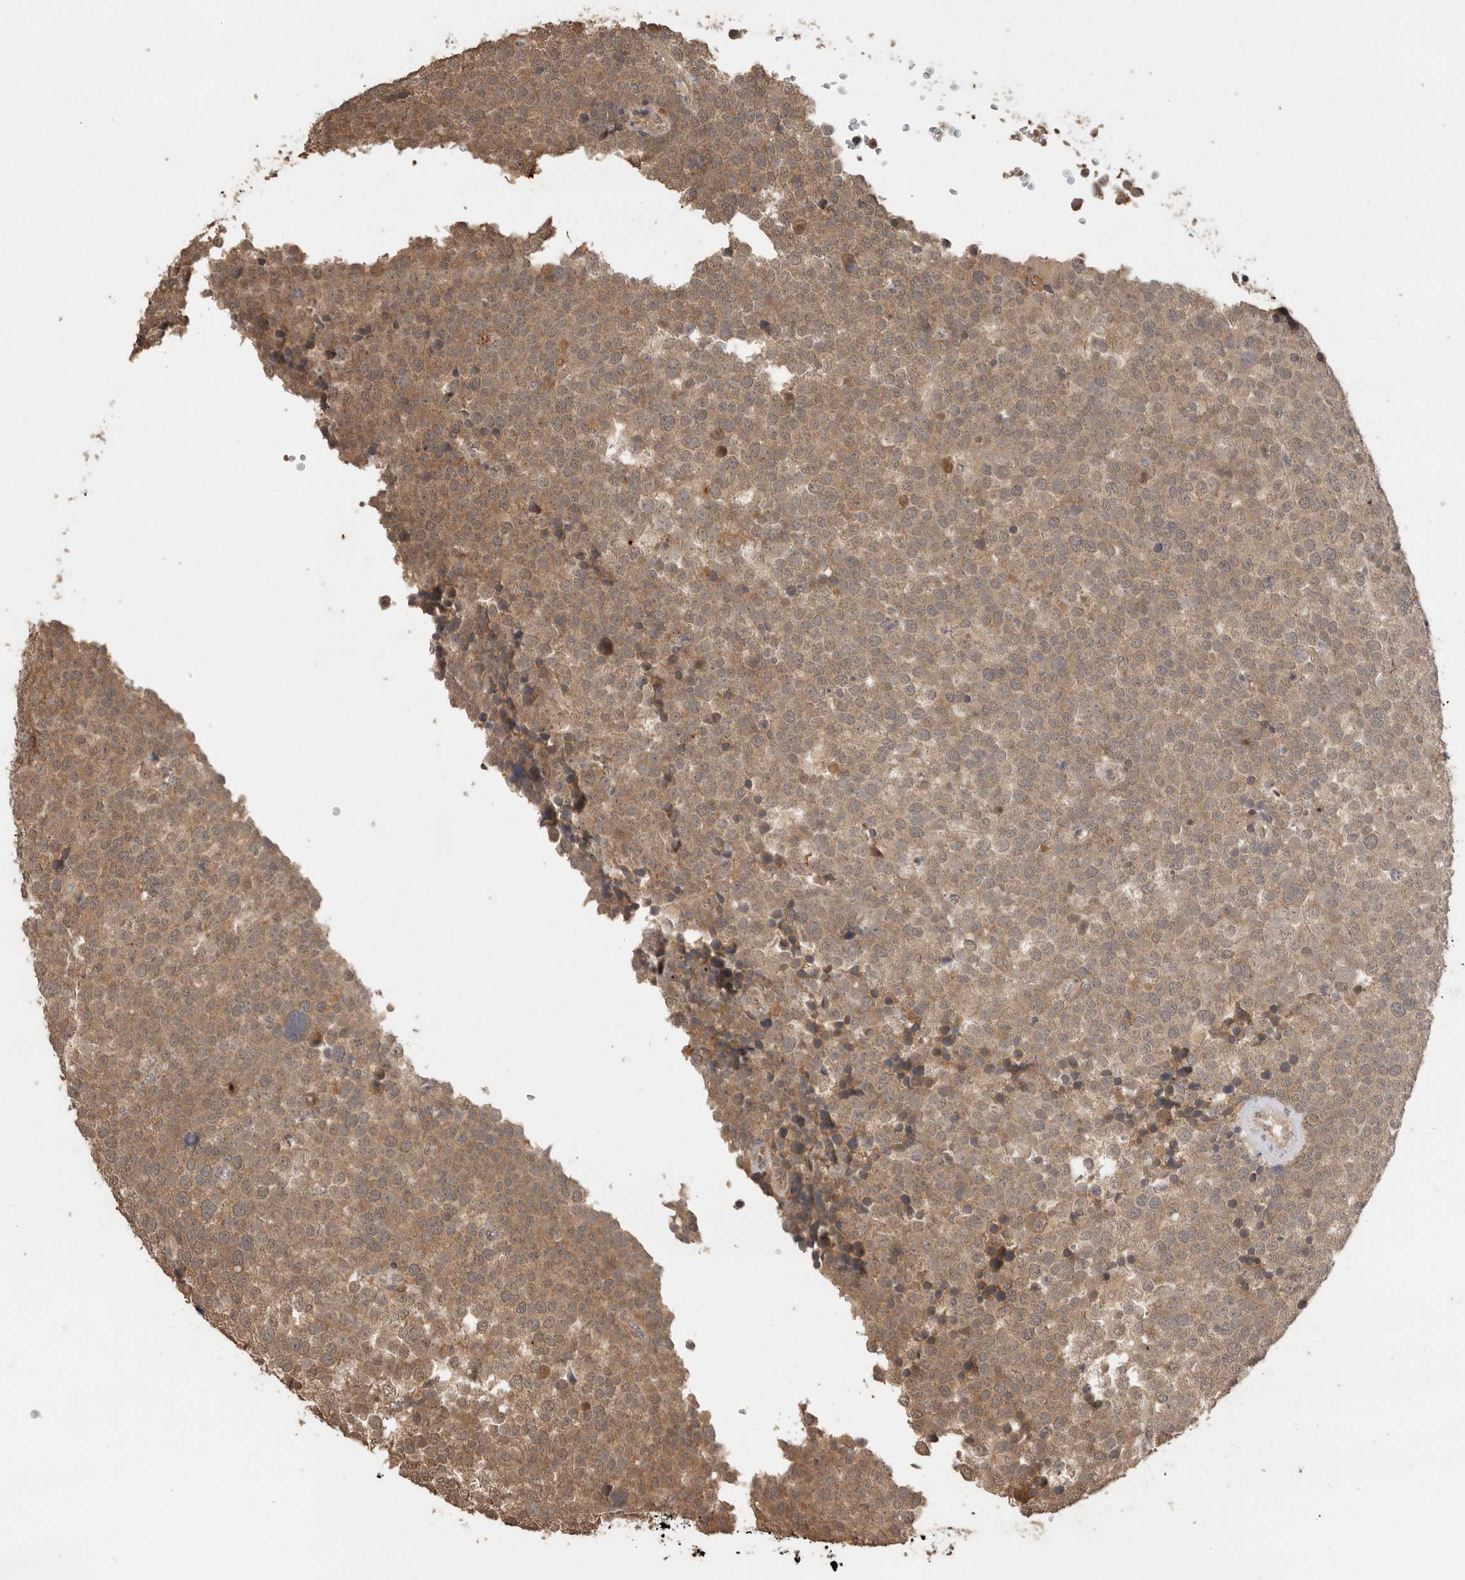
{"staining": {"intensity": "moderate", "quantity": ">75%", "location": "cytoplasmic/membranous"}, "tissue": "testis cancer", "cell_type": "Tumor cells", "image_type": "cancer", "snomed": [{"axis": "morphology", "description": "Seminoma, NOS"}, {"axis": "topography", "description": "Testis"}], "caption": "Testis cancer stained for a protein displays moderate cytoplasmic/membranous positivity in tumor cells. The protein of interest is shown in brown color, while the nuclei are stained blue.", "gene": "JAG2", "patient": {"sex": "male", "age": 71}}